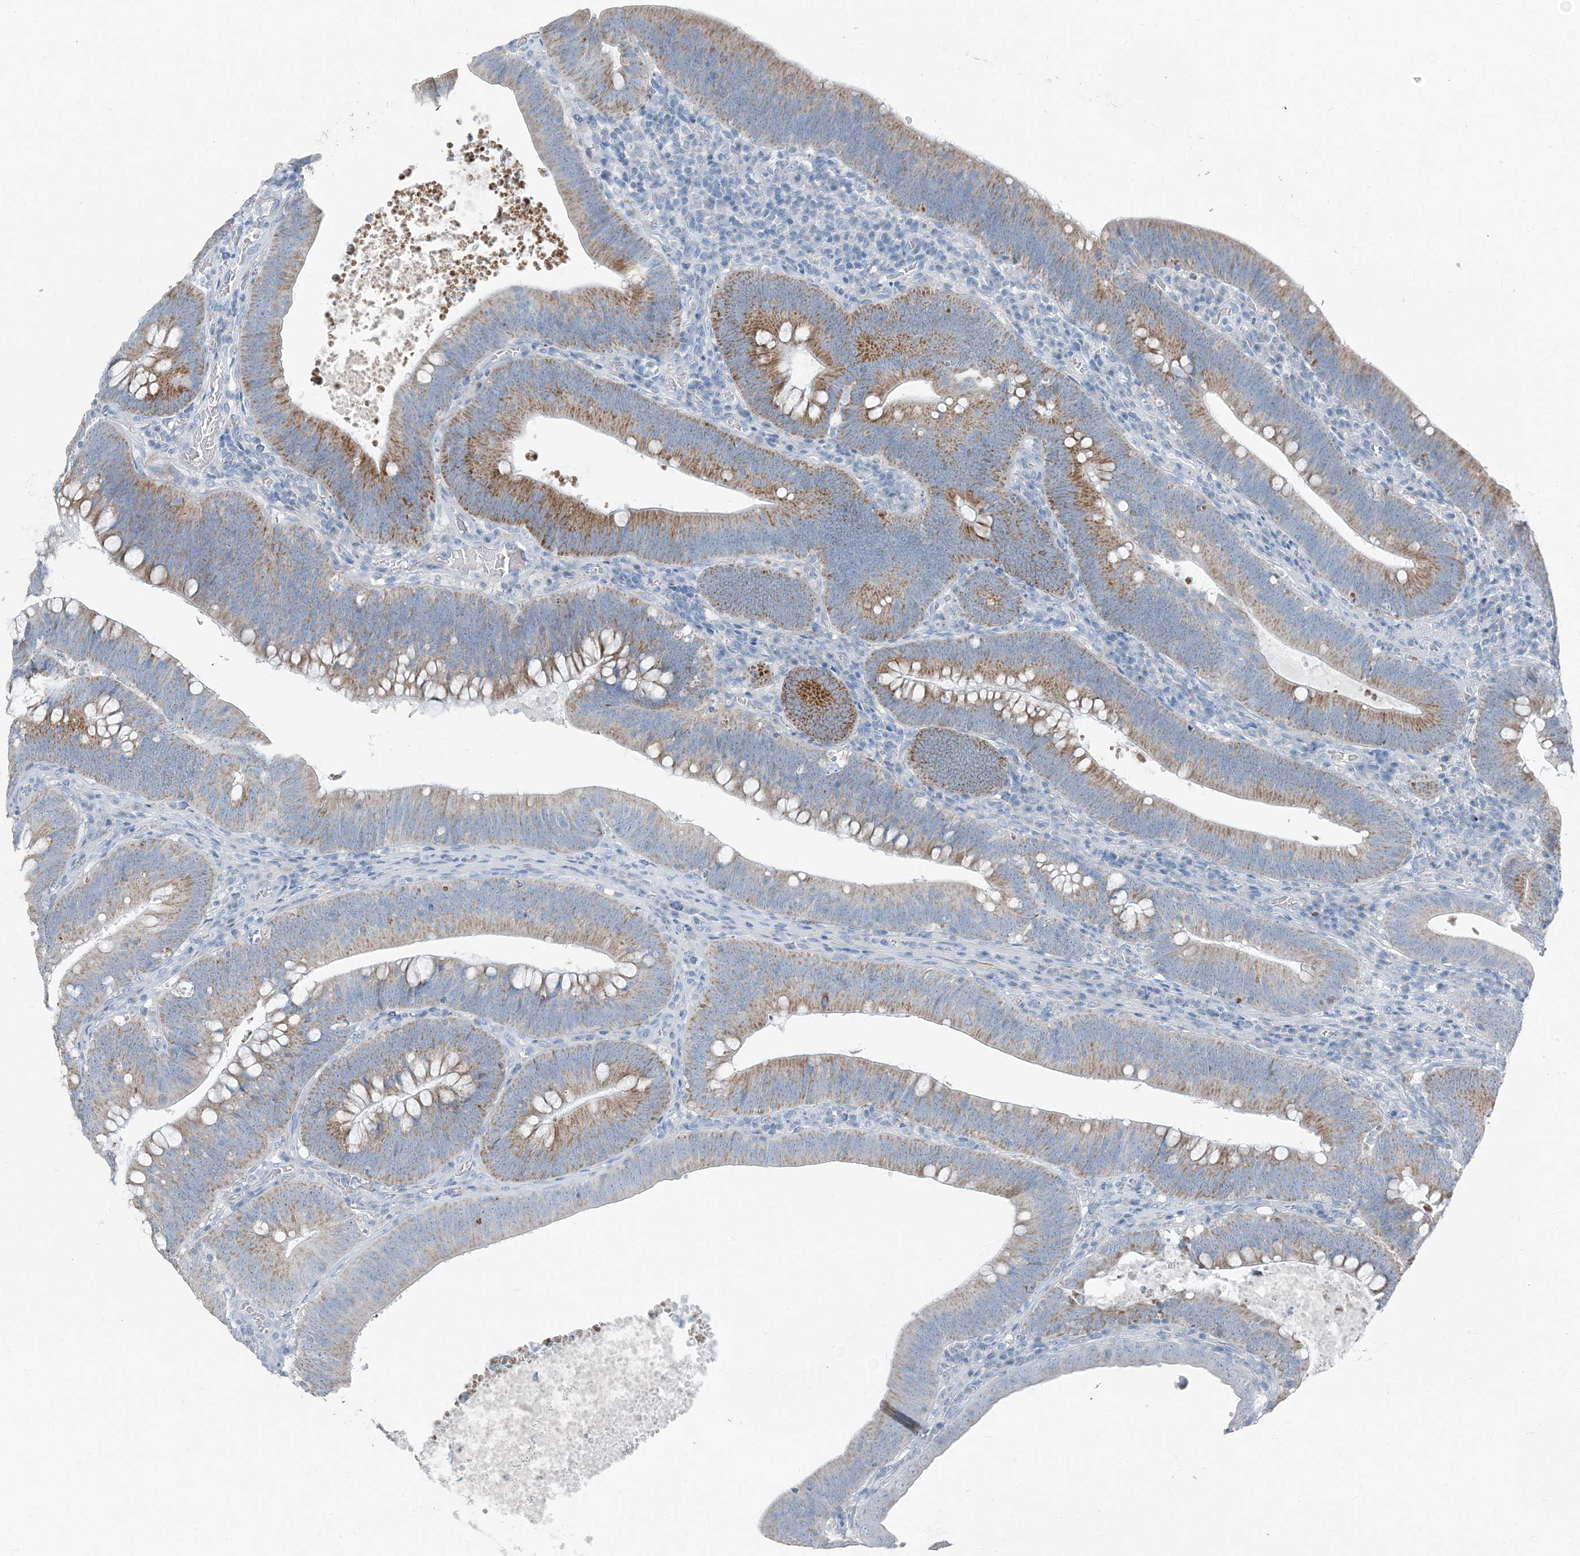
{"staining": {"intensity": "moderate", "quantity": ">75%", "location": "cytoplasmic/membranous"}, "tissue": "colorectal cancer", "cell_type": "Tumor cells", "image_type": "cancer", "snomed": [{"axis": "morphology", "description": "Normal tissue, NOS"}, {"axis": "topography", "description": "Colon"}], "caption": "Protein staining of colorectal cancer tissue displays moderate cytoplasmic/membranous expression in about >75% of tumor cells.", "gene": "FAM162A", "patient": {"sex": "female", "age": 82}}